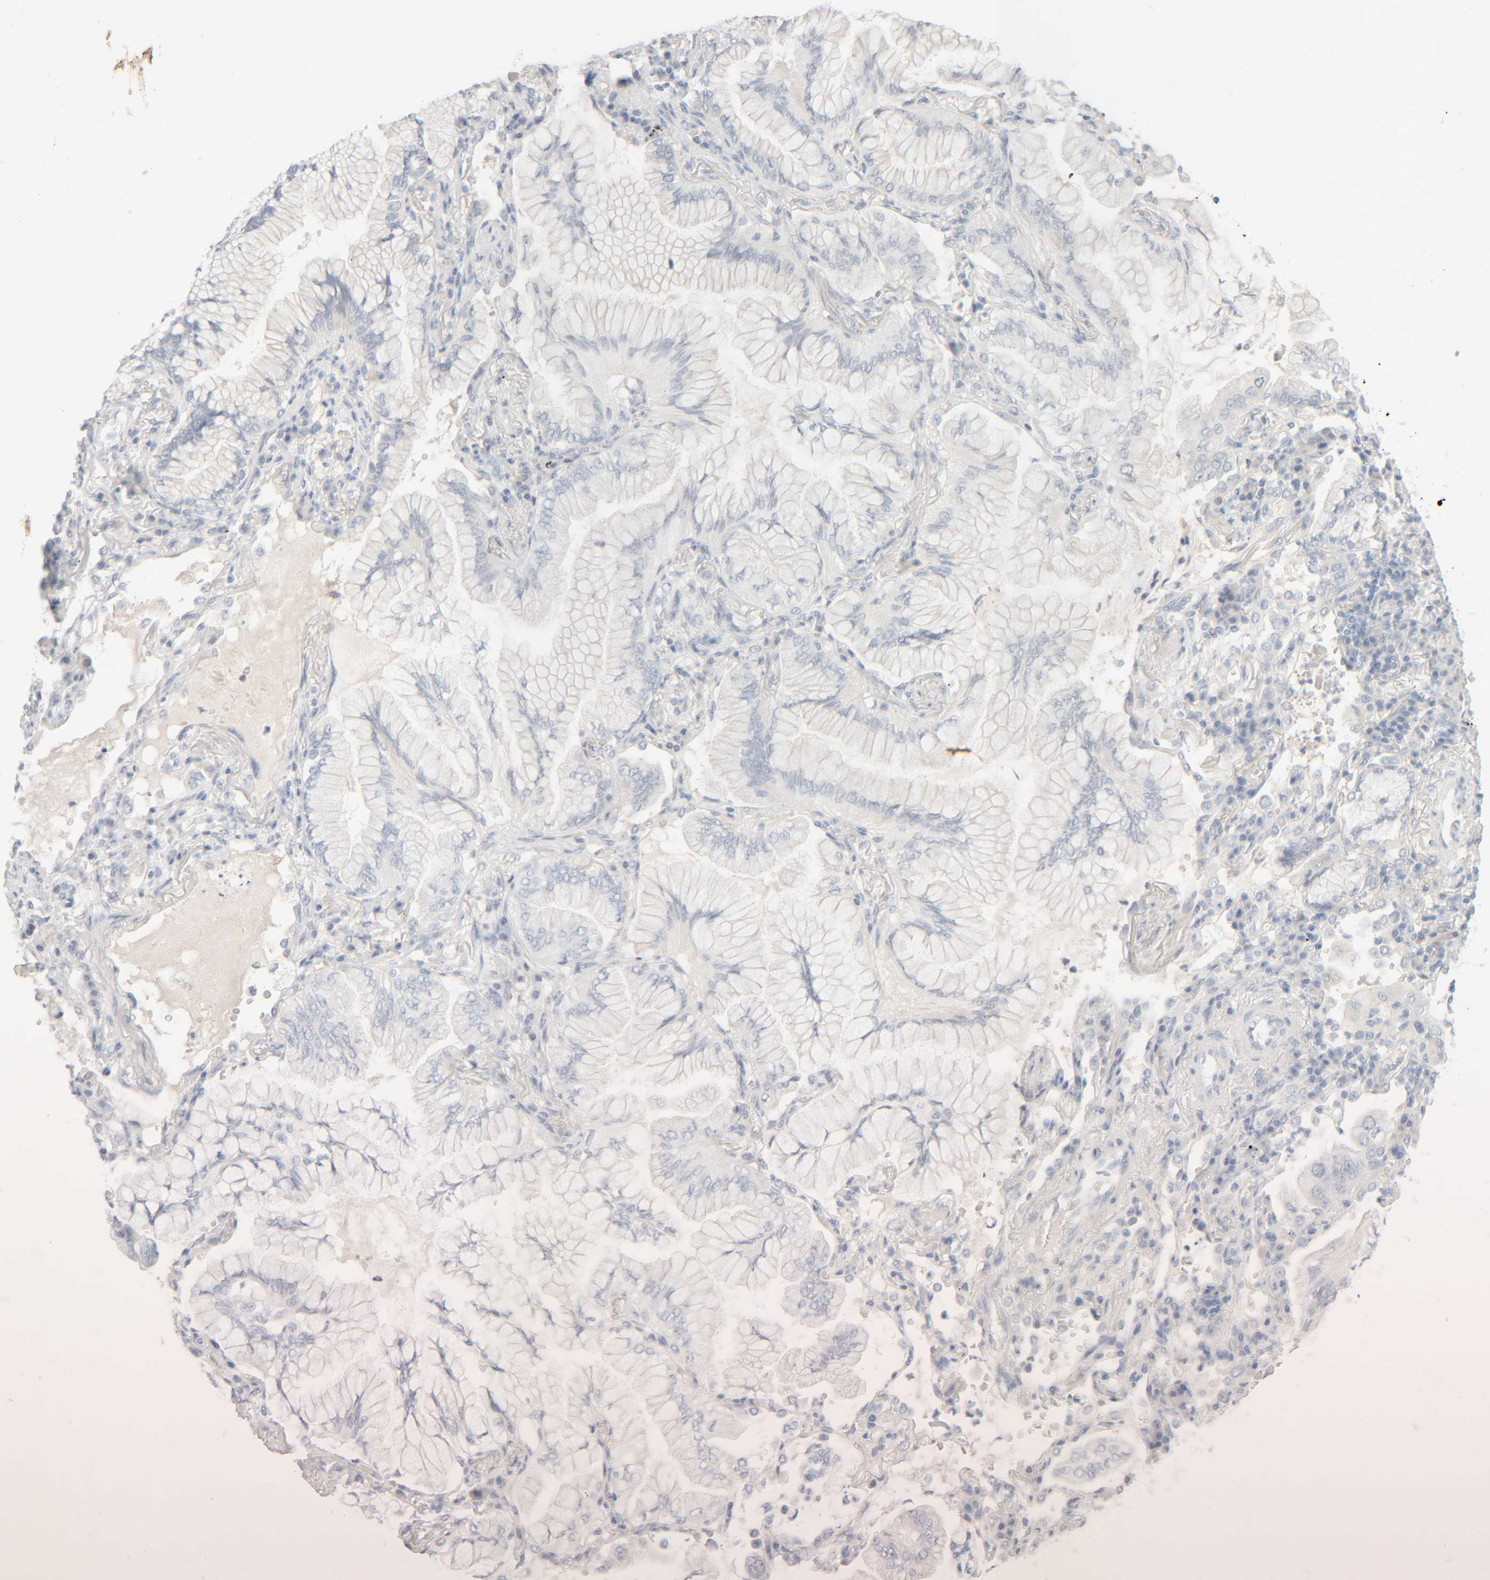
{"staining": {"intensity": "negative", "quantity": "none", "location": "none"}, "tissue": "lung cancer", "cell_type": "Tumor cells", "image_type": "cancer", "snomed": [{"axis": "morphology", "description": "Adenocarcinoma, NOS"}, {"axis": "topography", "description": "Lung"}], "caption": "There is no significant positivity in tumor cells of lung cancer (adenocarcinoma).", "gene": "RIDA", "patient": {"sex": "female", "age": 70}}